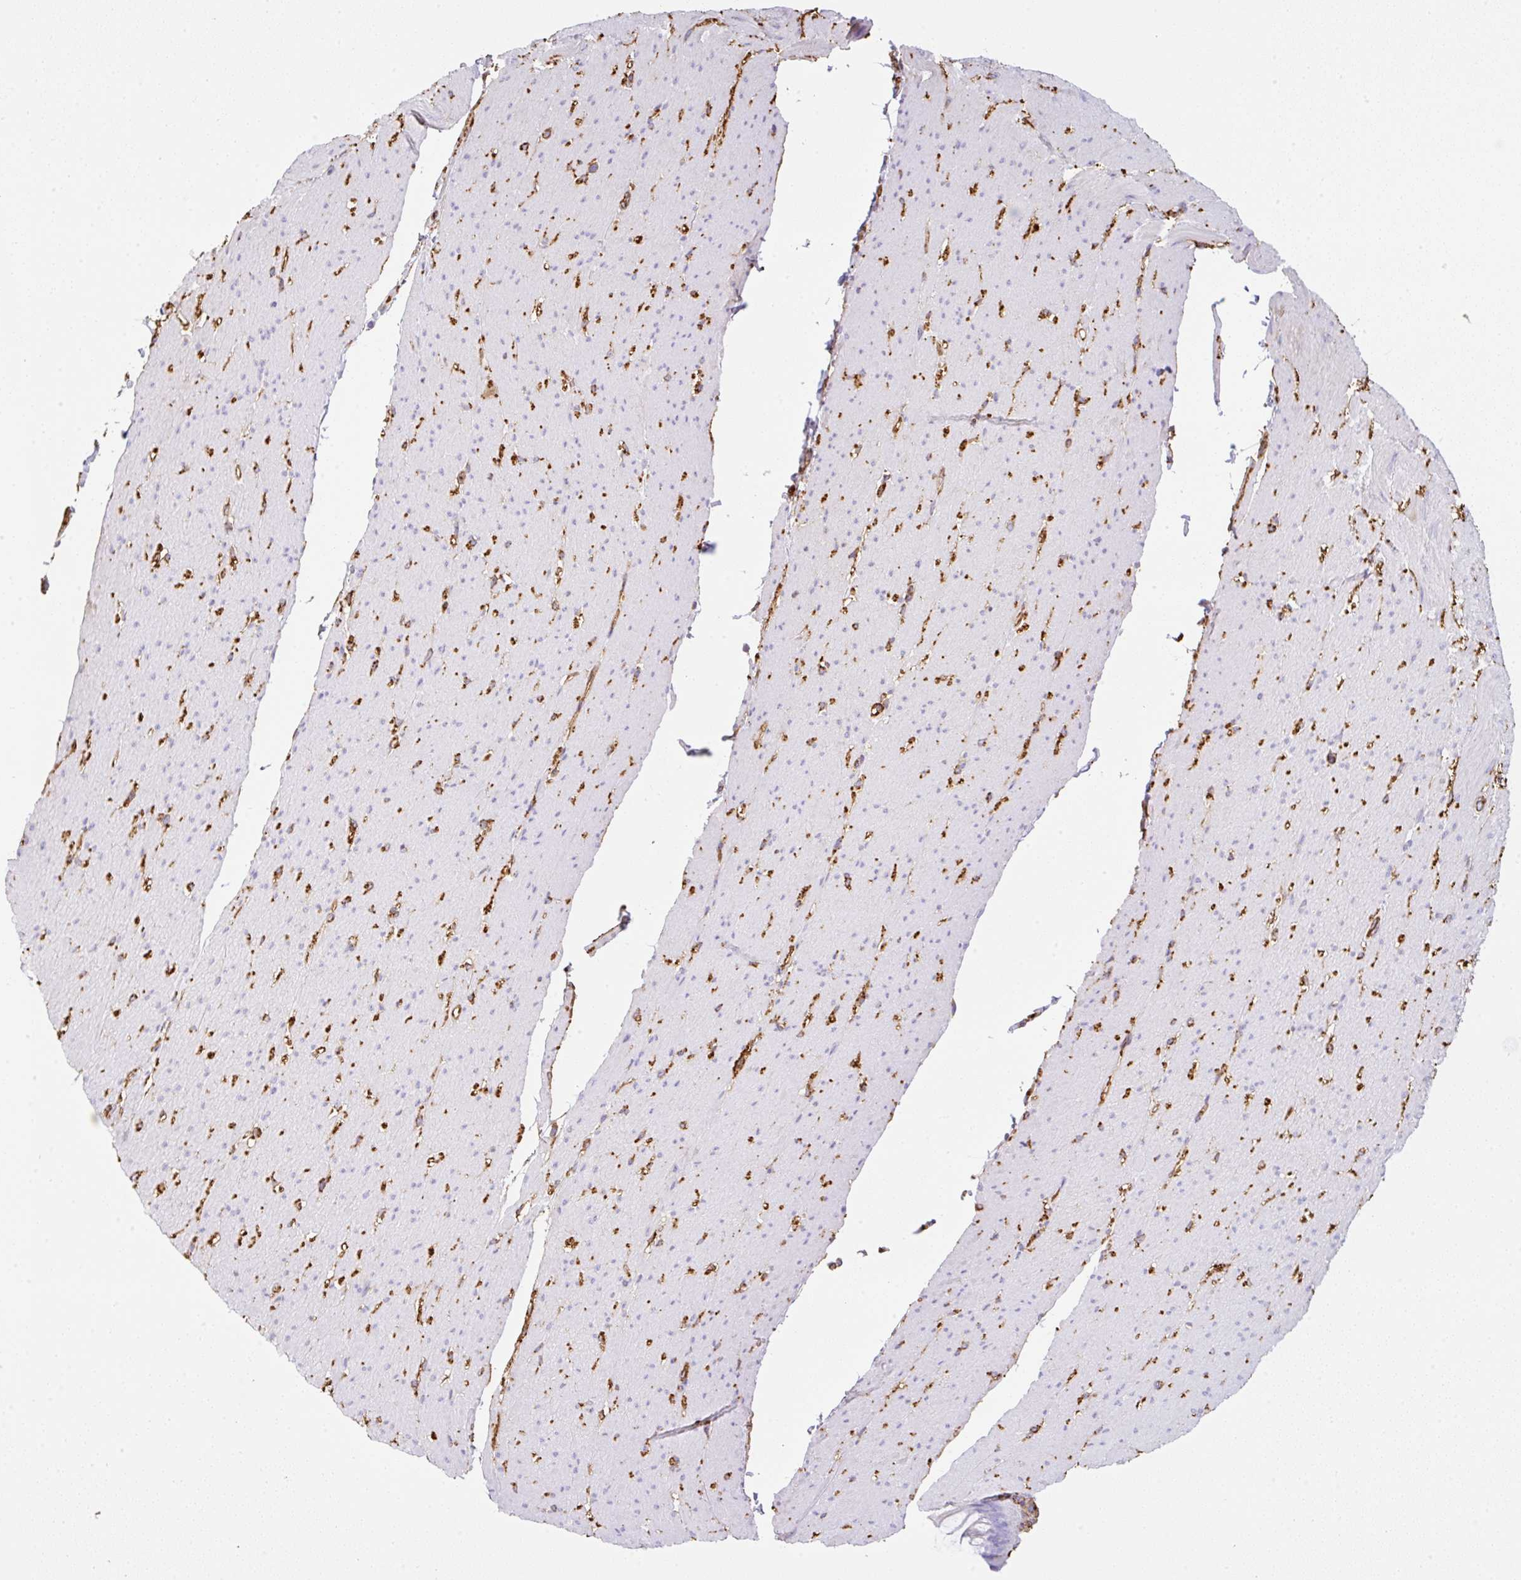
{"staining": {"intensity": "negative", "quantity": "none", "location": "none"}, "tissue": "smooth muscle", "cell_type": "Smooth muscle cells", "image_type": "normal", "snomed": [{"axis": "morphology", "description": "Normal tissue, NOS"}, {"axis": "topography", "description": "Smooth muscle"}, {"axis": "topography", "description": "Rectum"}], "caption": "Human smooth muscle stained for a protein using immunohistochemistry reveals no expression in smooth muscle cells.", "gene": "MAGEB5", "patient": {"sex": "male", "age": 53}}